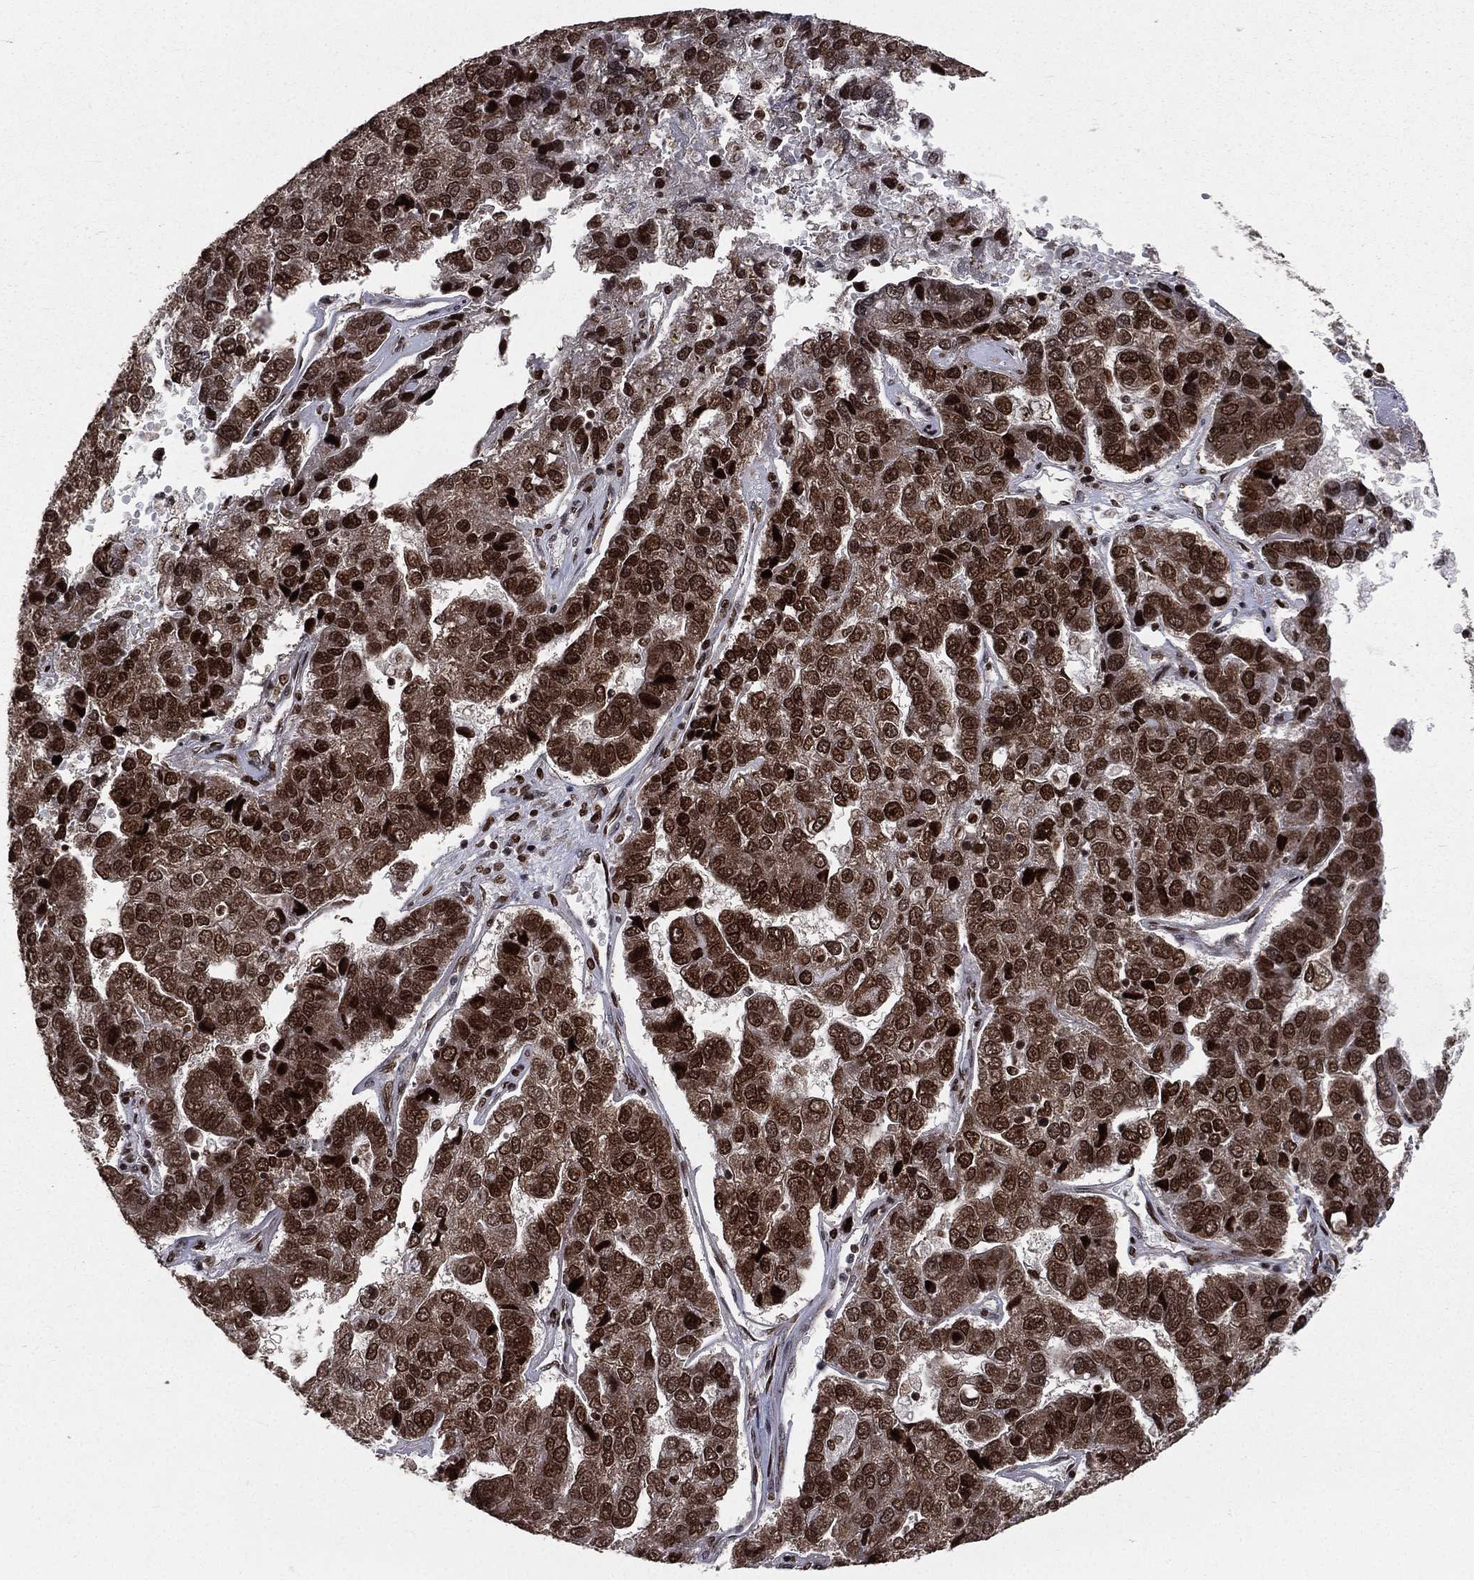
{"staining": {"intensity": "strong", "quantity": ">75%", "location": "nuclear"}, "tissue": "pancreatic cancer", "cell_type": "Tumor cells", "image_type": "cancer", "snomed": [{"axis": "morphology", "description": "Adenocarcinoma, NOS"}, {"axis": "topography", "description": "Pancreas"}], "caption": "The photomicrograph shows immunohistochemical staining of pancreatic cancer. There is strong nuclear expression is appreciated in about >75% of tumor cells. The protein of interest is shown in brown color, while the nuclei are stained blue.", "gene": "POLB", "patient": {"sex": "female", "age": 61}}